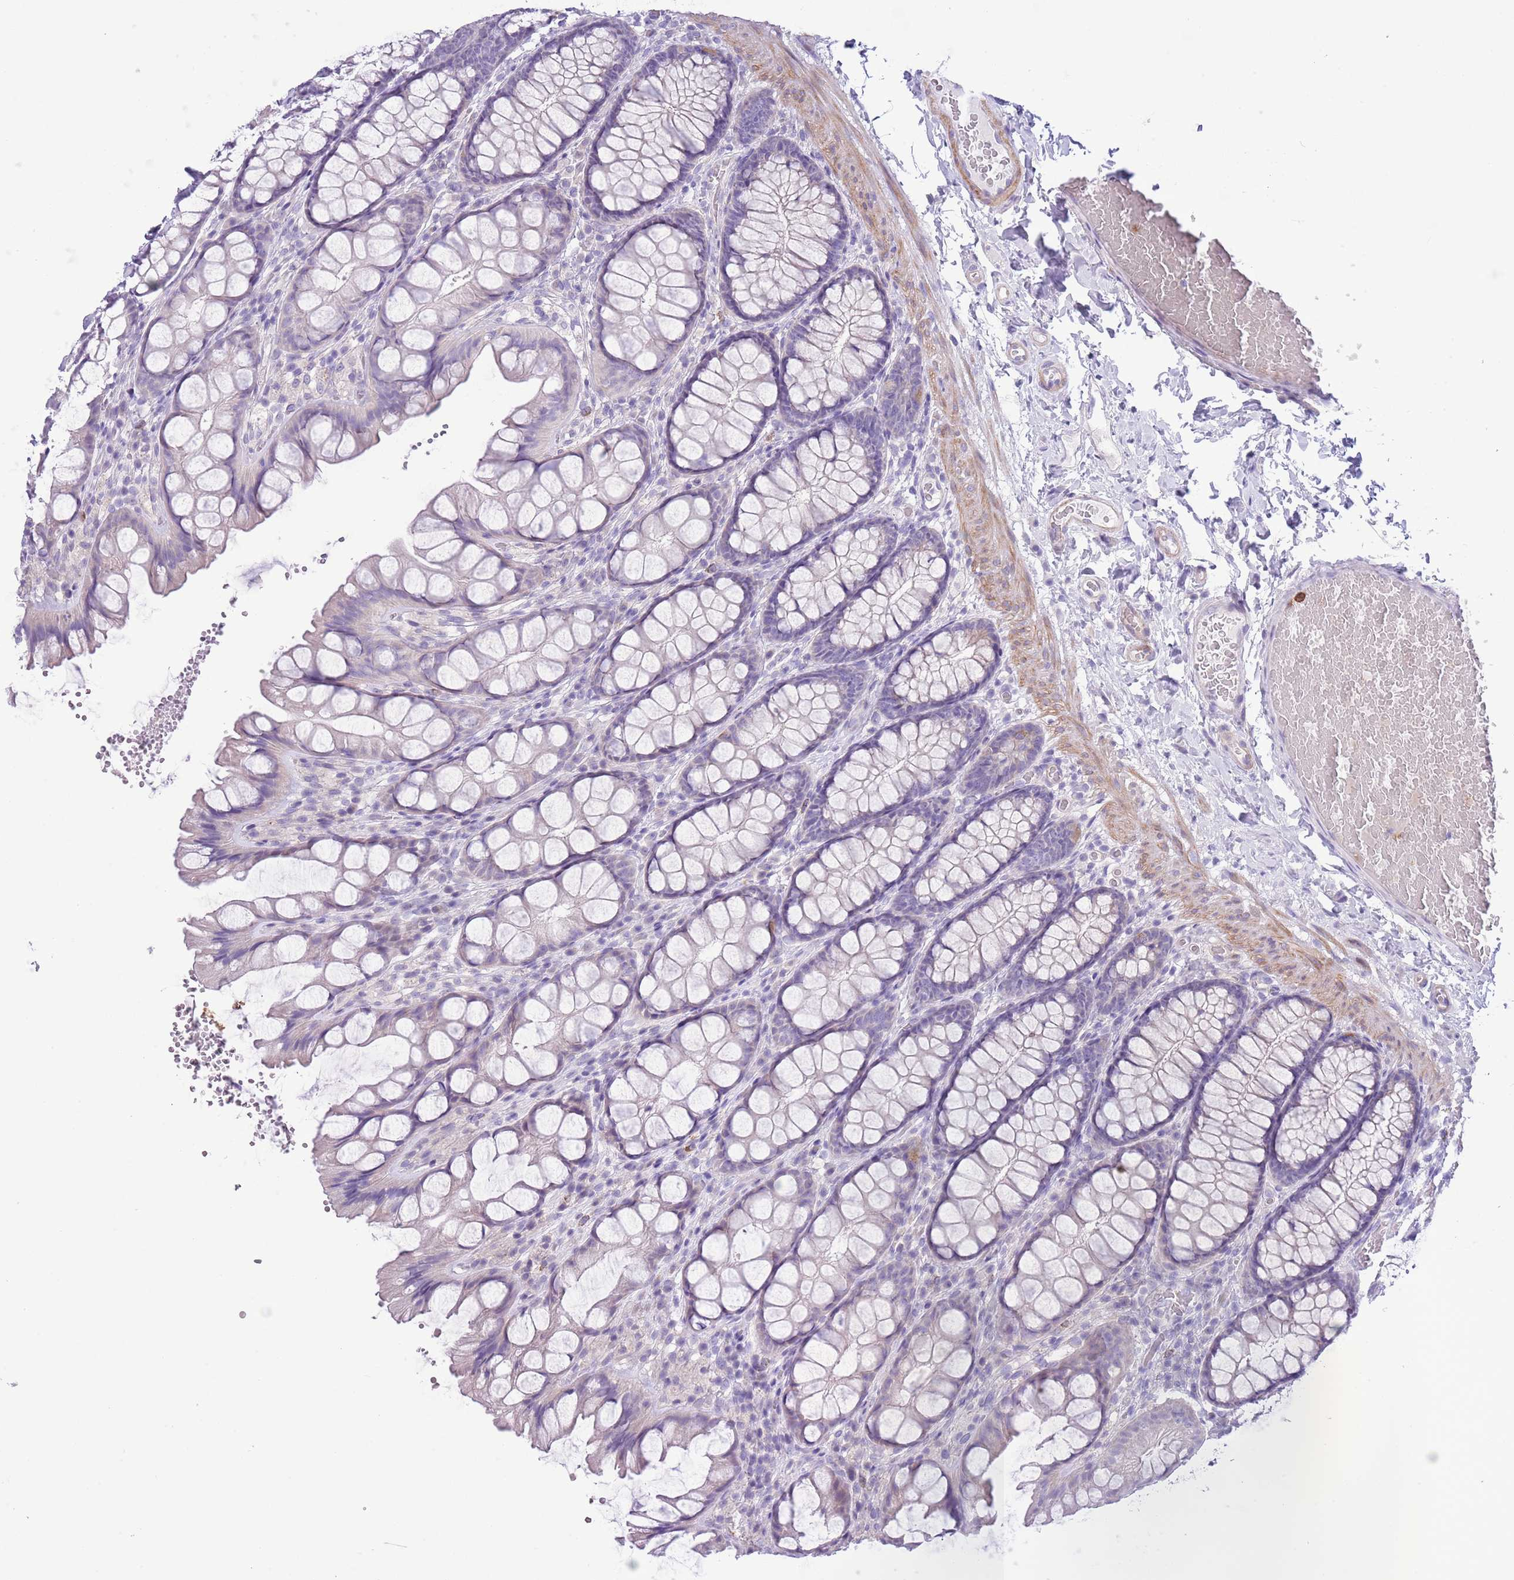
{"staining": {"intensity": "negative", "quantity": "none", "location": "none"}, "tissue": "colon", "cell_type": "Endothelial cells", "image_type": "normal", "snomed": [{"axis": "morphology", "description": "Normal tissue, NOS"}, {"axis": "topography", "description": "Colon"}], "caption": "DAB immunohistochemical staining of unremarkable colon exhibits no significant expression in endothelial cells.", "gene": "OR6M1", "patient": {"sex": "male", "age": 47}}